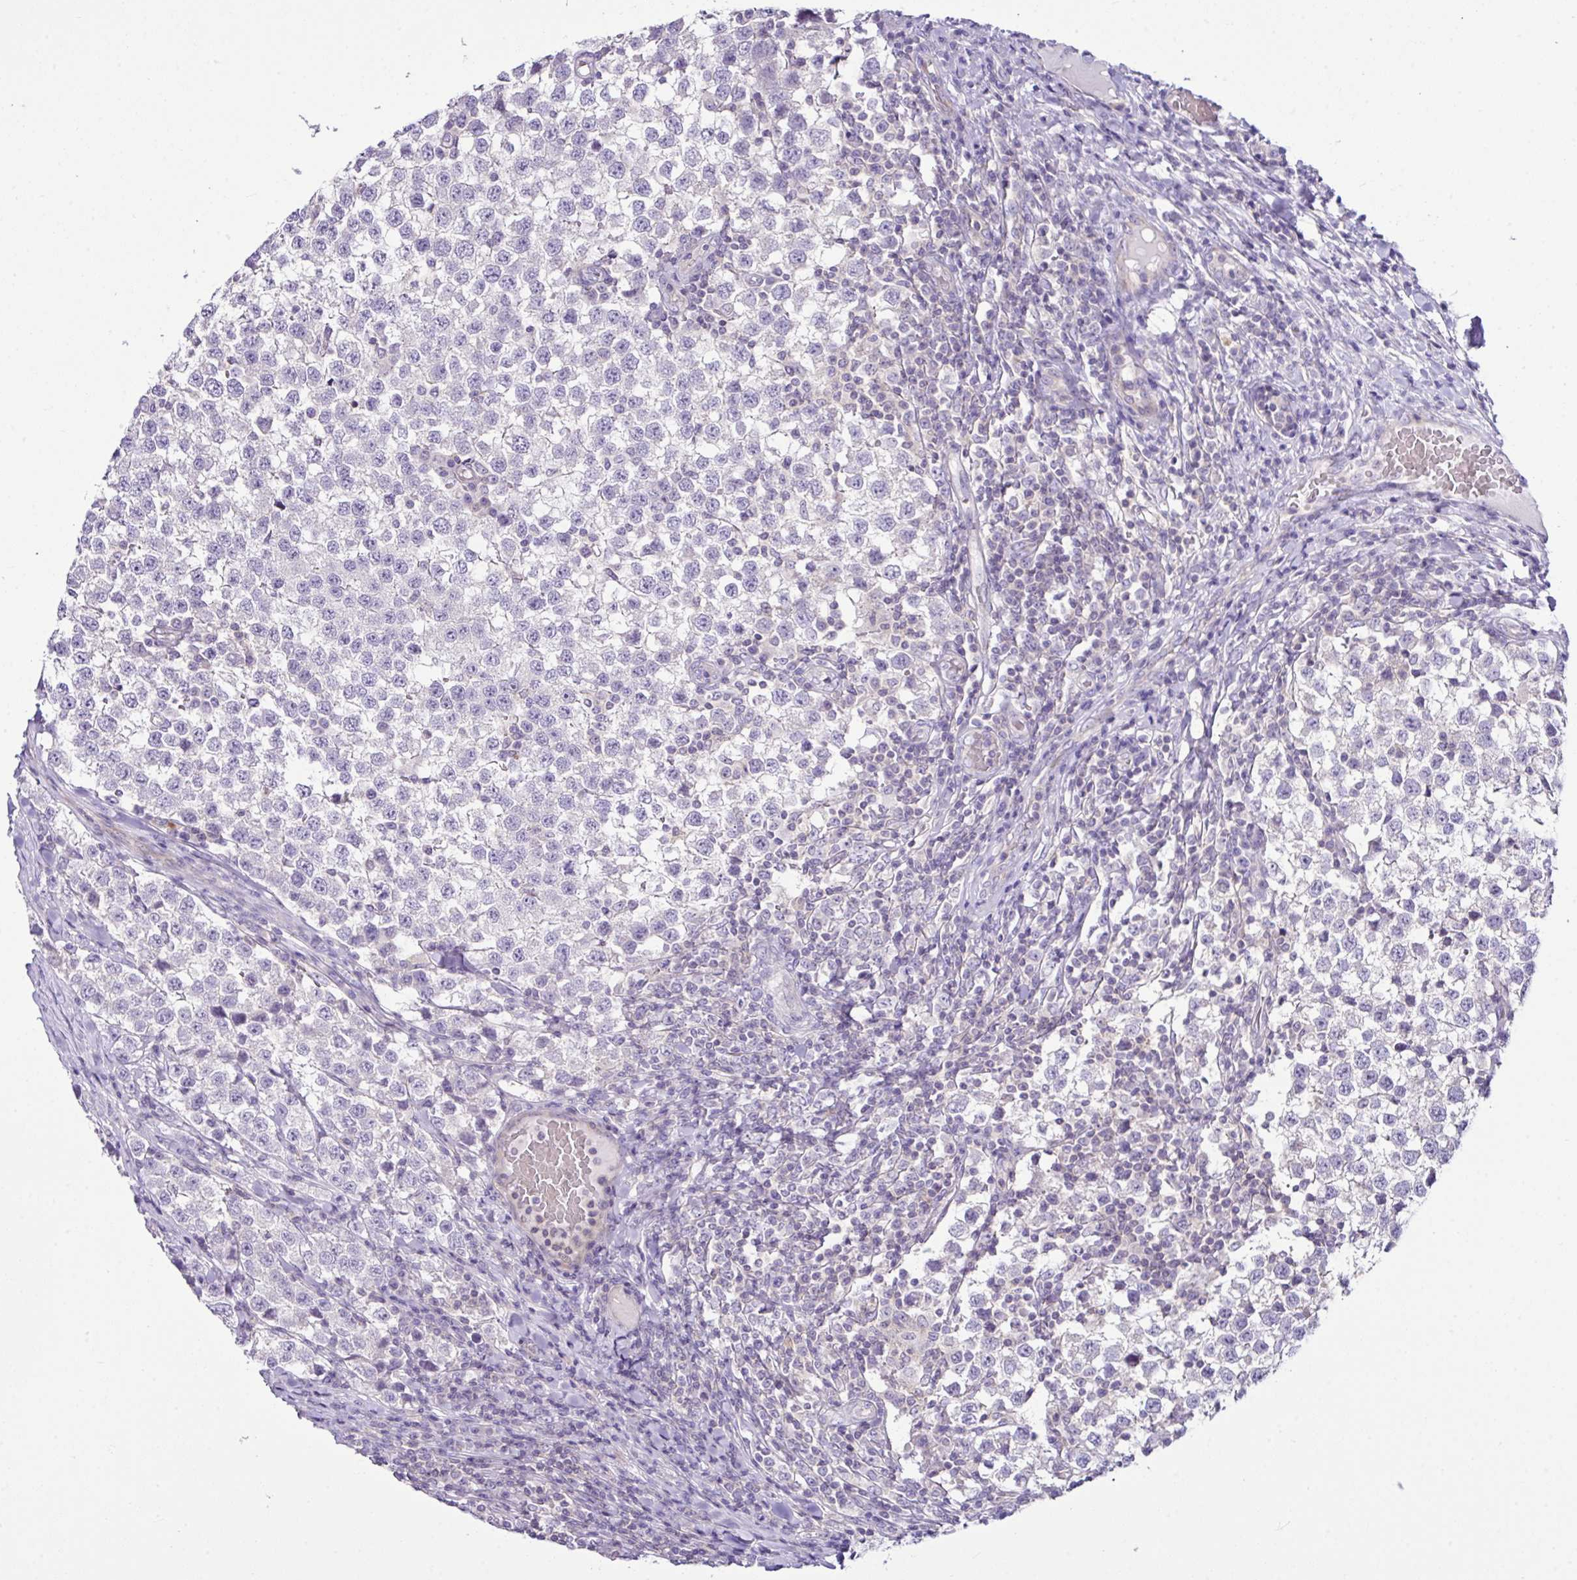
{"staining": {"intensity": "negative", "quantity": "none", "location": "none"}, "tissue": "testis cancer", "cell_type": "Tumor cells", "image_type": "cancer", "snomed": [{"axis": "morphology", "description": "Seminoma, NOS"}, {"axis": "topography", "description": "Testis"}], "caption": "Immunohistochemical staining of human testis seminoma reveals no significant positivity in tumor cells.", "gene": "D2HGDH", "patient": {"sex": "male", "age": 34}}